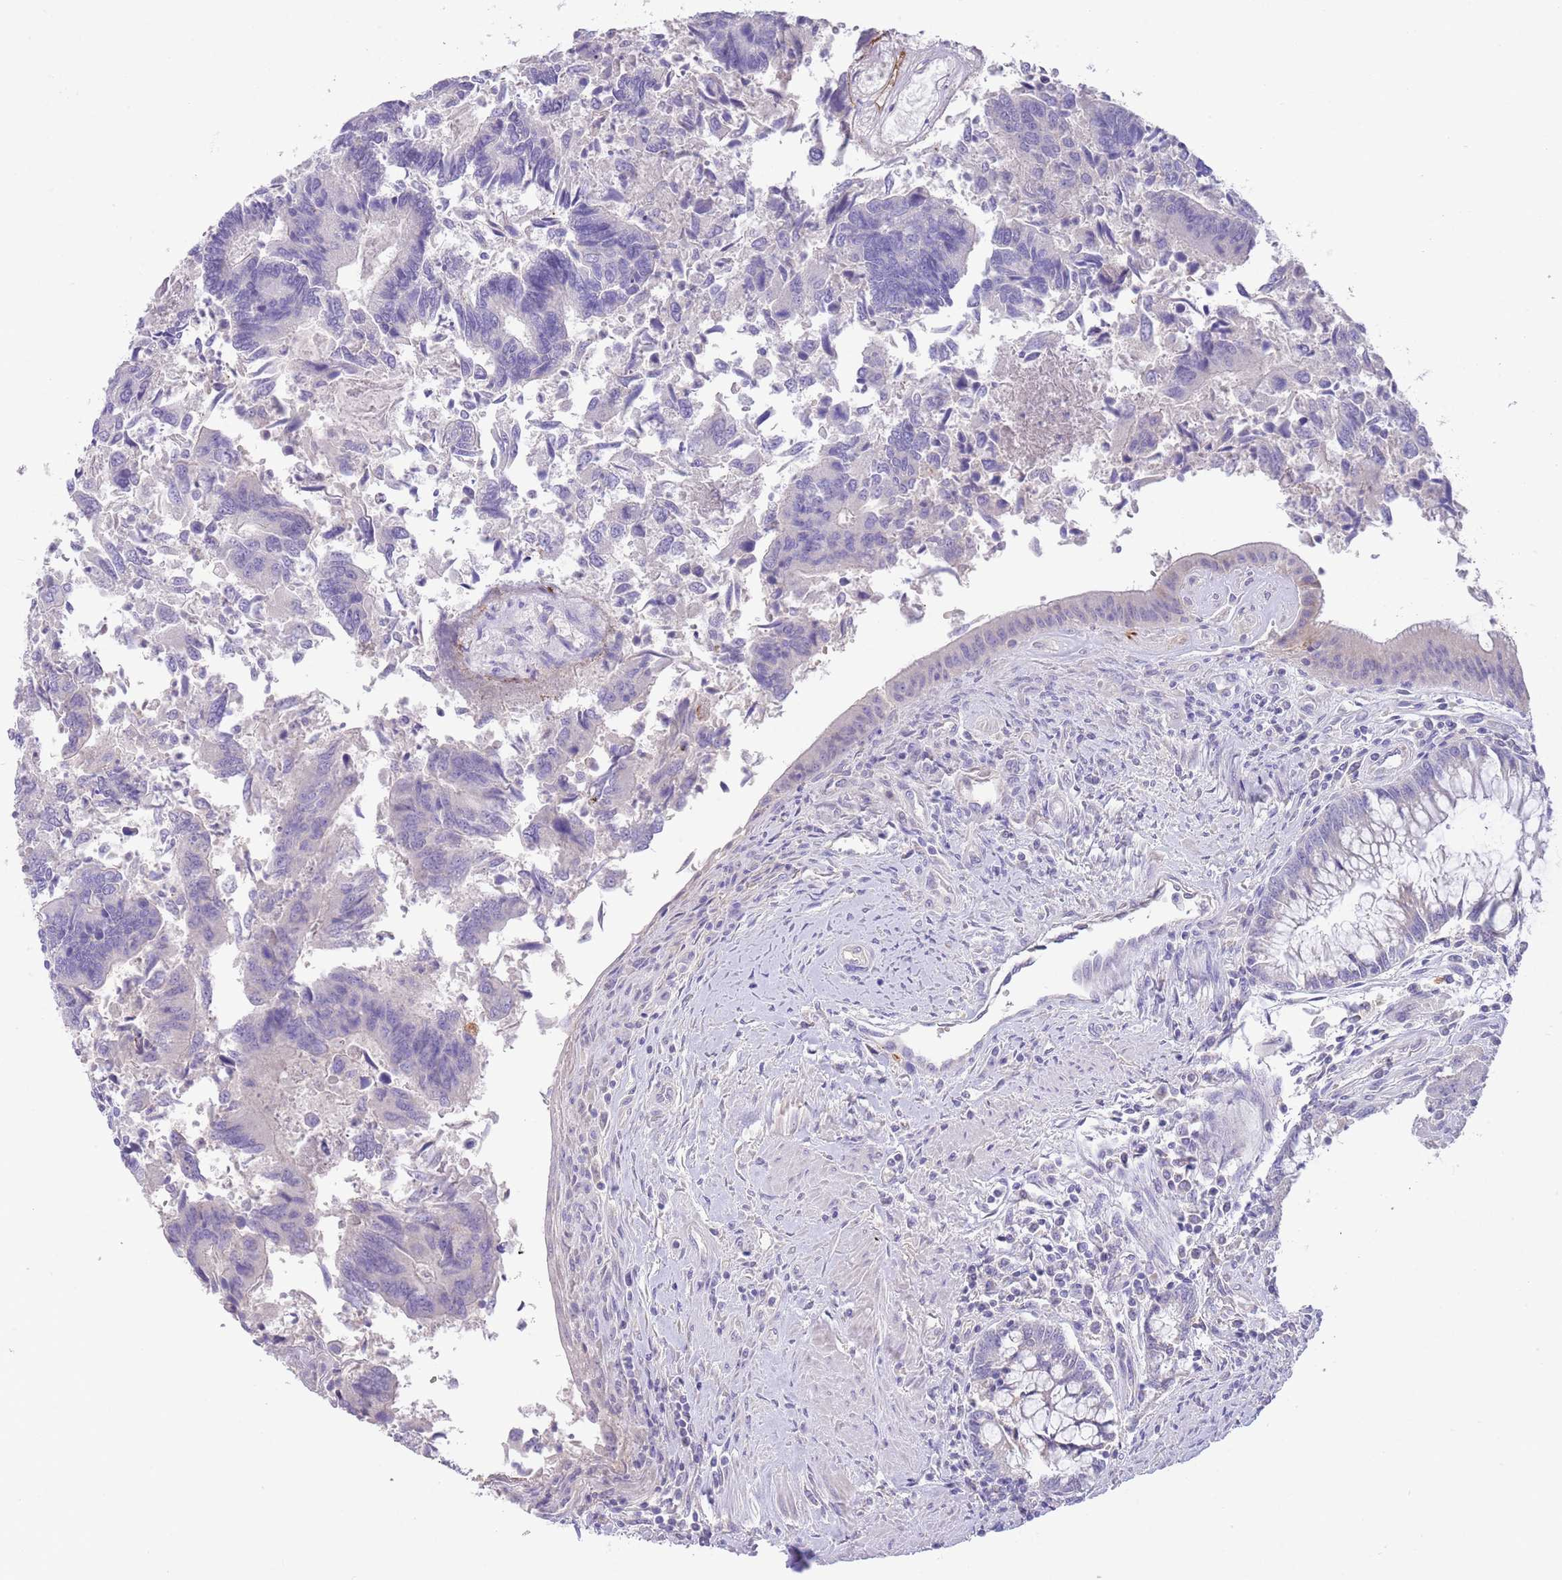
{"staining": {"intensity": "negative", "quantity": "none", "location": "none"}, "tissue": "colorectal cancer", "cell_type": "Tumor cells", "image_type": "cancer", "snomed": [{"axis": "morphology", "description": "Adenocarcinoma, NOS"}, {"axis": "topography", "description": "Colon"}], "caption": "An immunohistochemistry photomicrograph of colorectal cancer is shown. There is no staining in tumor cells of colorectal cancer.", "gene": "SFTPA1", "patient": {"sex": "female", "age": 67}}